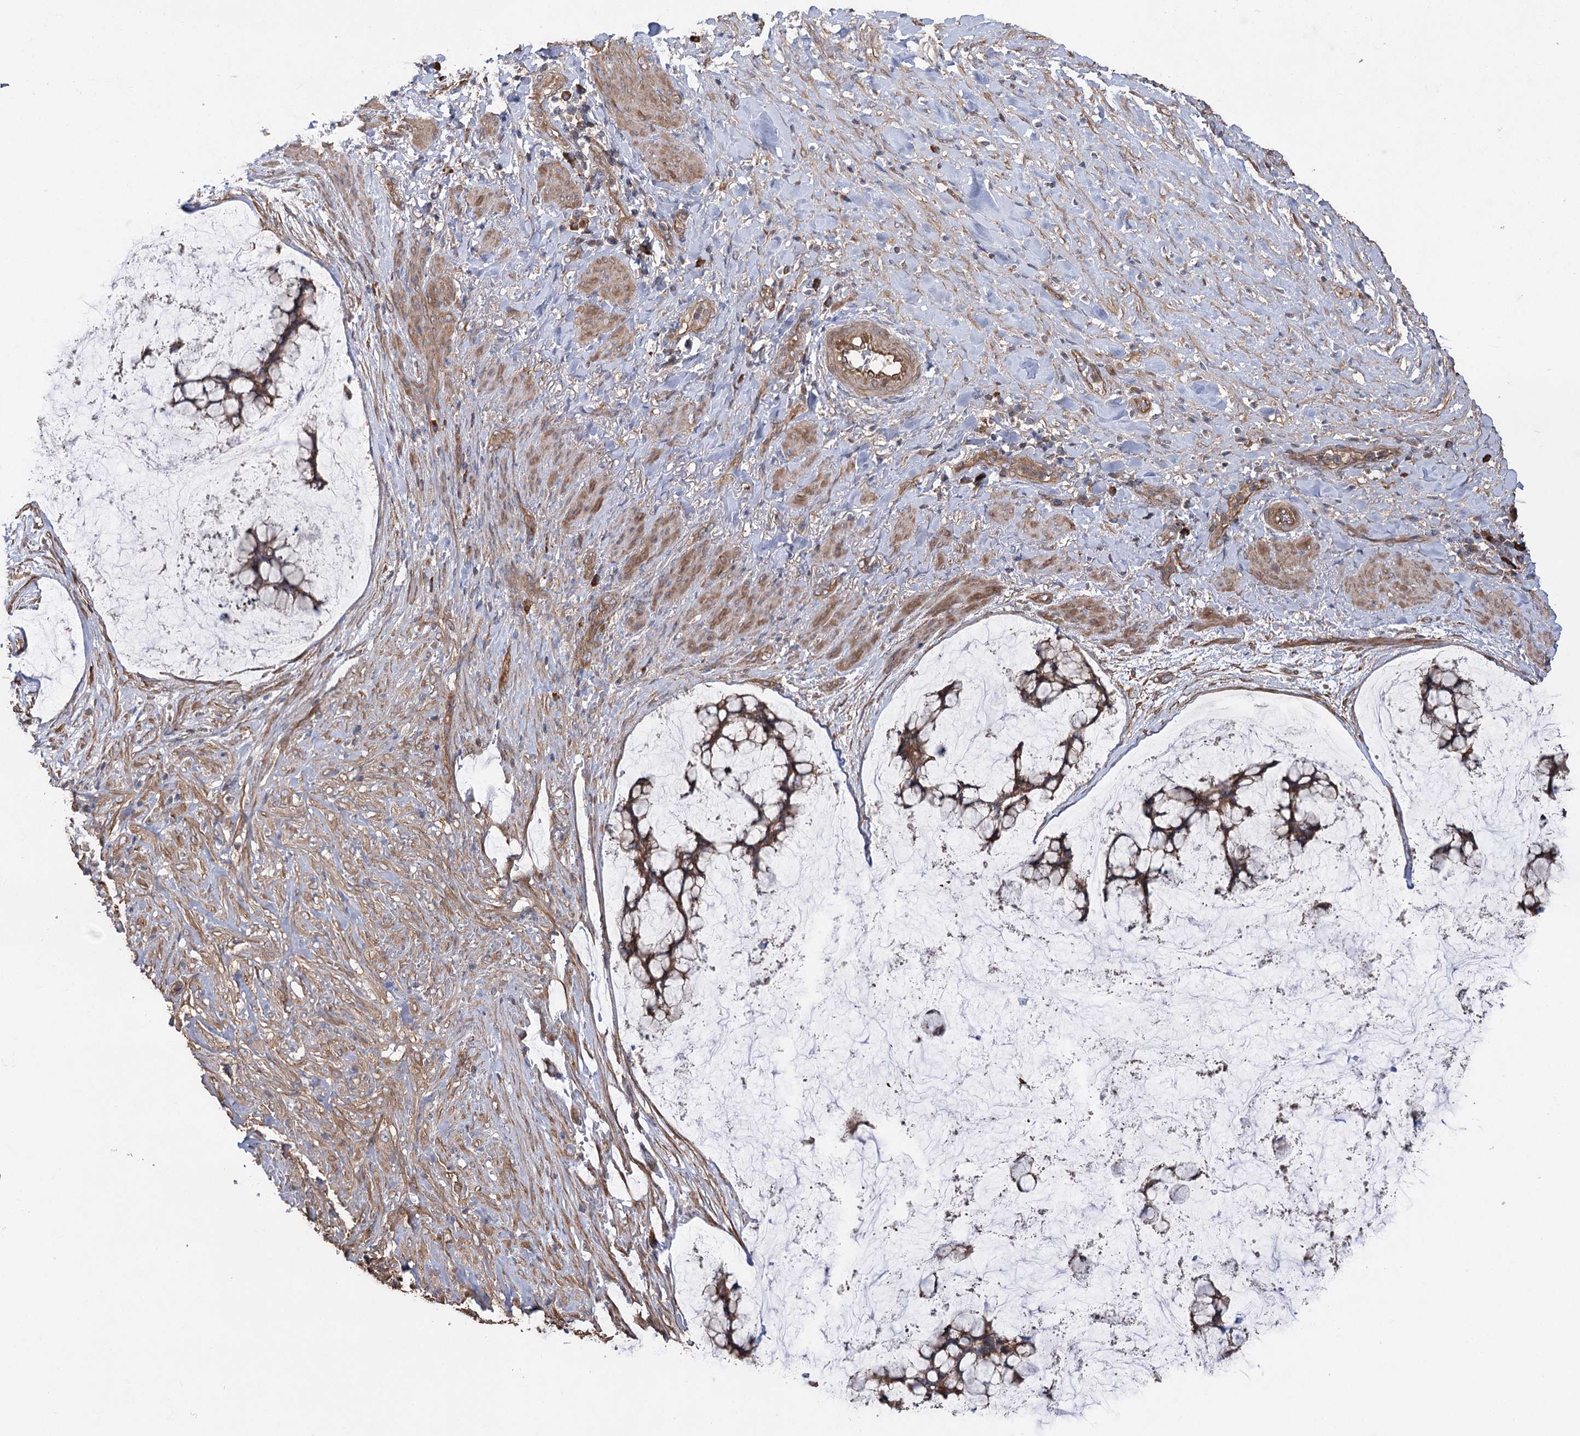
{"staining": {"intensity": "weak", "quantity": ">75%", "location": "cytoplasmic/membranous"}, "tissue": "ovarian cancer", "cell_type": "Tumor cells", "image_type": "cancer", "snomed": [{"axis": "morphology", "description": "Cystadenocarcinoma, mucinous, NOS"}, {"axis": "topography", "description": "Ovary"}], "caption": "Tumor cells reveal low levels of weak cytoplasmic/membranous expression in about >75% of cells in human ovarian cancer.", "gene": "LARS2", "patient": {"sex": "female", "age": 42}}